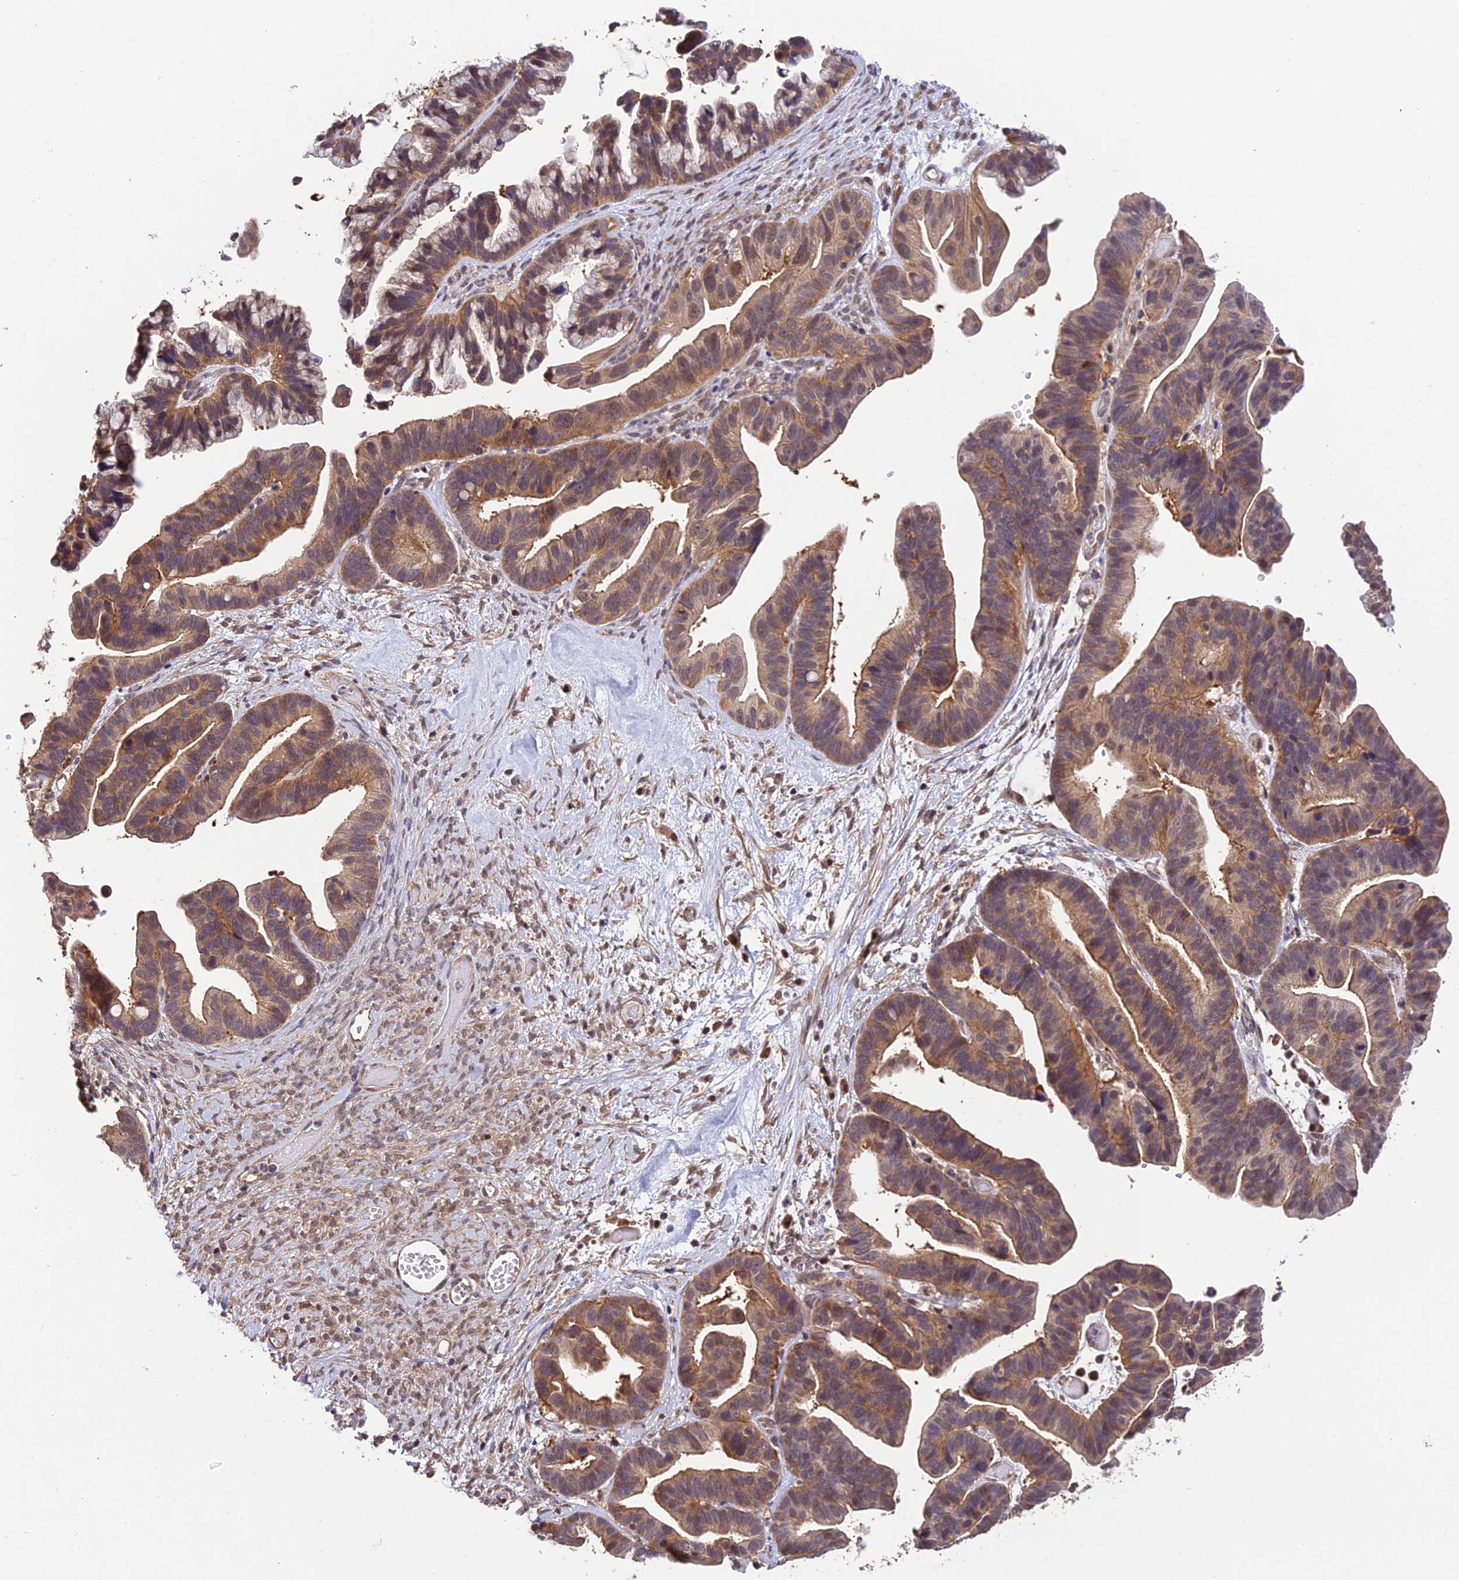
{"staining": {"intensity": "moderate", "quantity": ">75%", "location": "cytoplasmic/membranous,nuclear"}, "tissue": "ovarian cancer", "cell_type": "Tumor cells", "image_type": "cancer", "snomed": [{"axis": "morphology", "description": "Cystadenocarcinoma, serous, NOS"}, {"axis": "topography", "description": "Ovary"}], "caption": "This micrograph demonstrates ovarian serous cystadenocarcinoma stained with immunohistochemistry to label a protein in brown. The cytoplasmic/membranous and nuclear of tumor cells show moderate positivity for the protein. Nuclei are counter-stained blue.", "gene": "PSMB3", "patient": {"sex": "female", "age": 56}}